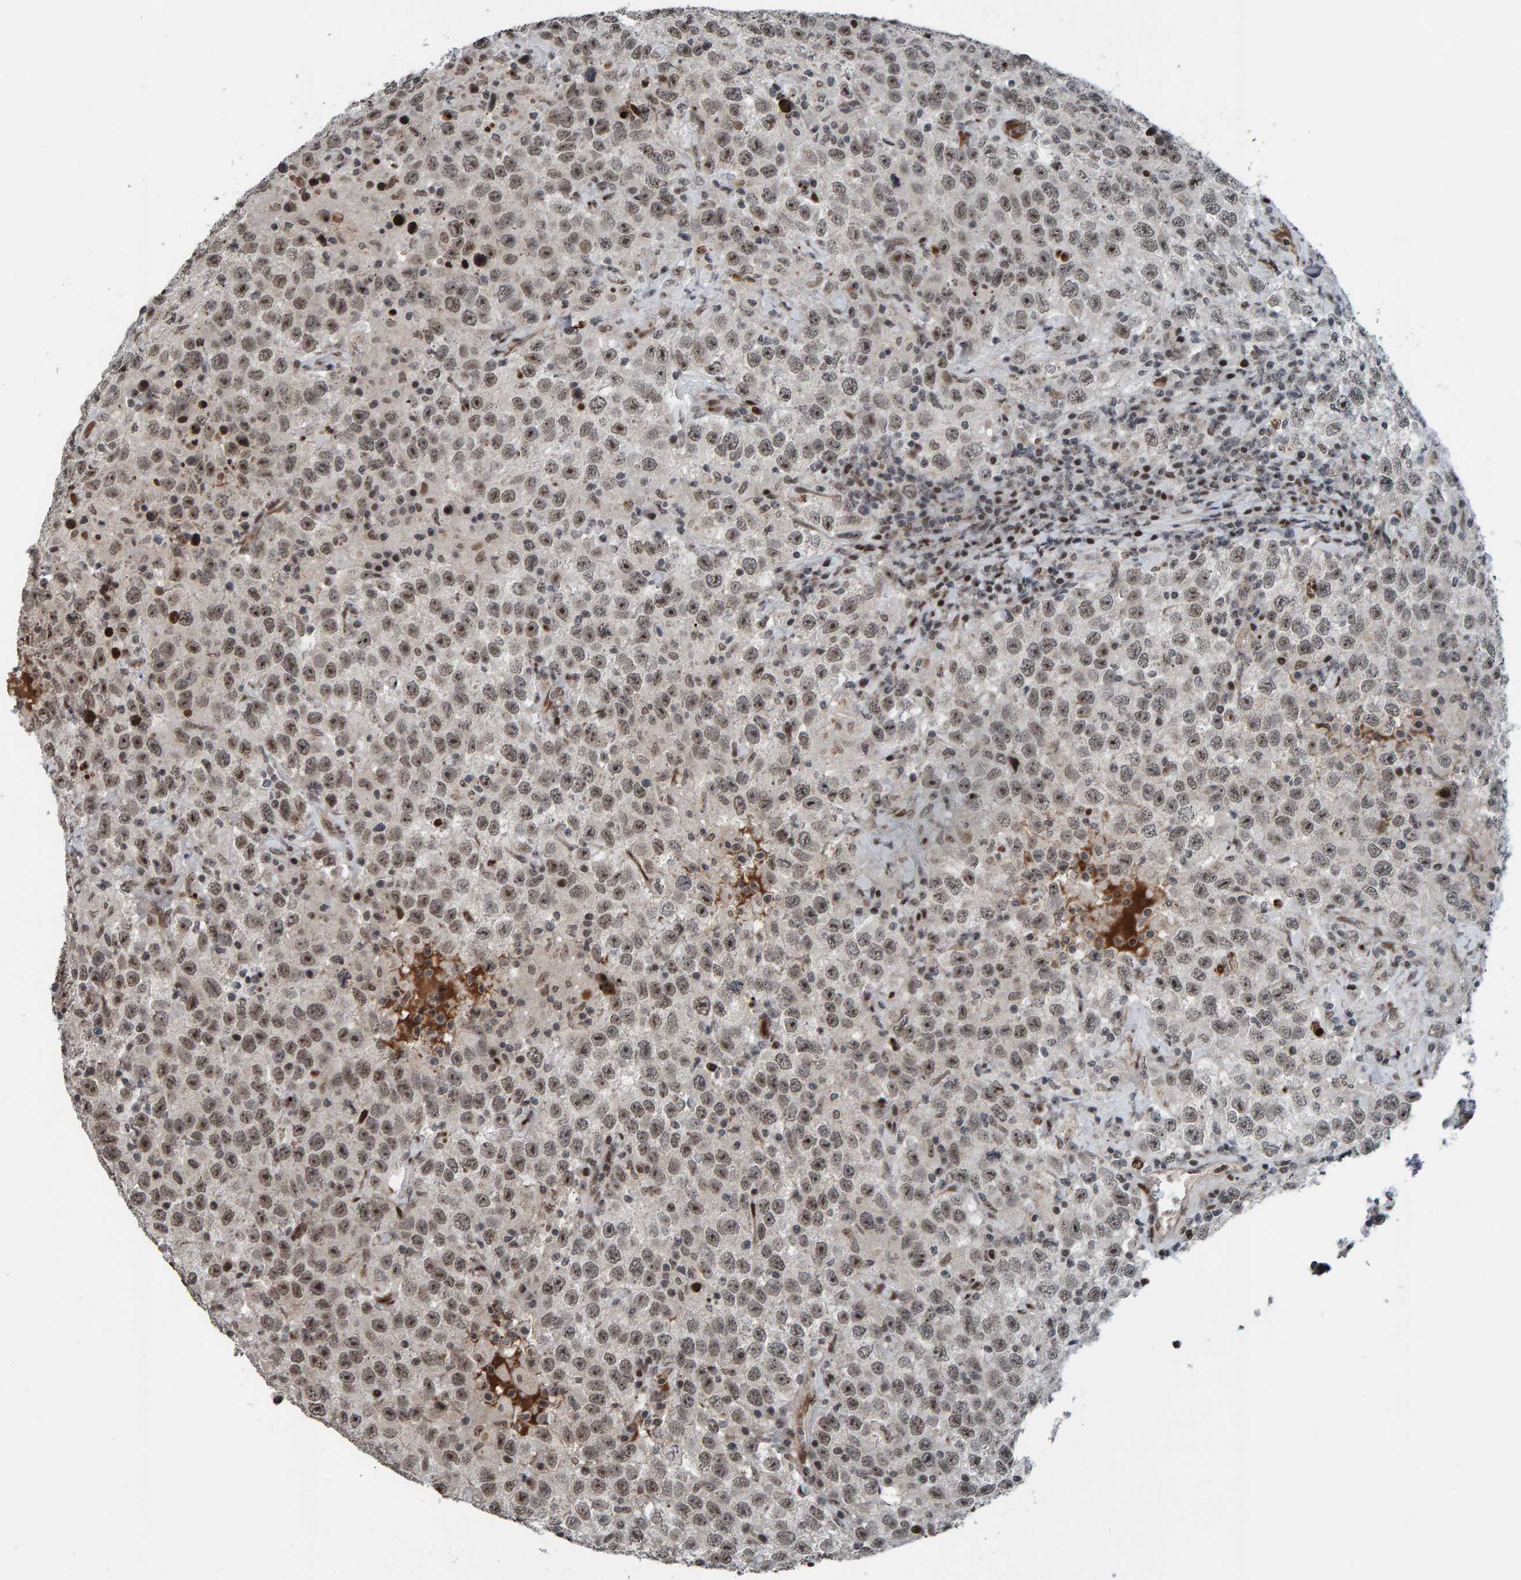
{"staining": {"intensity": "weak", "quantity": ">75%", "location": "nuclear"}, "tissue": "testis cancer", "cell_type": "Tumor cells", "image_type": "cancer", "snomed": [{"axis": "morphology", "description": "Seminoma, NOS"}, {"axis": "topography", "description": "Testis"}], "caption": "Immunohistochemistry of human testis cancer (seminoma) demonstrates low levels of weak nuclear positivity in about >75% of tumor cells.", "gene": "ZNF366", "patient": {"sex": "male", "age": 41}}